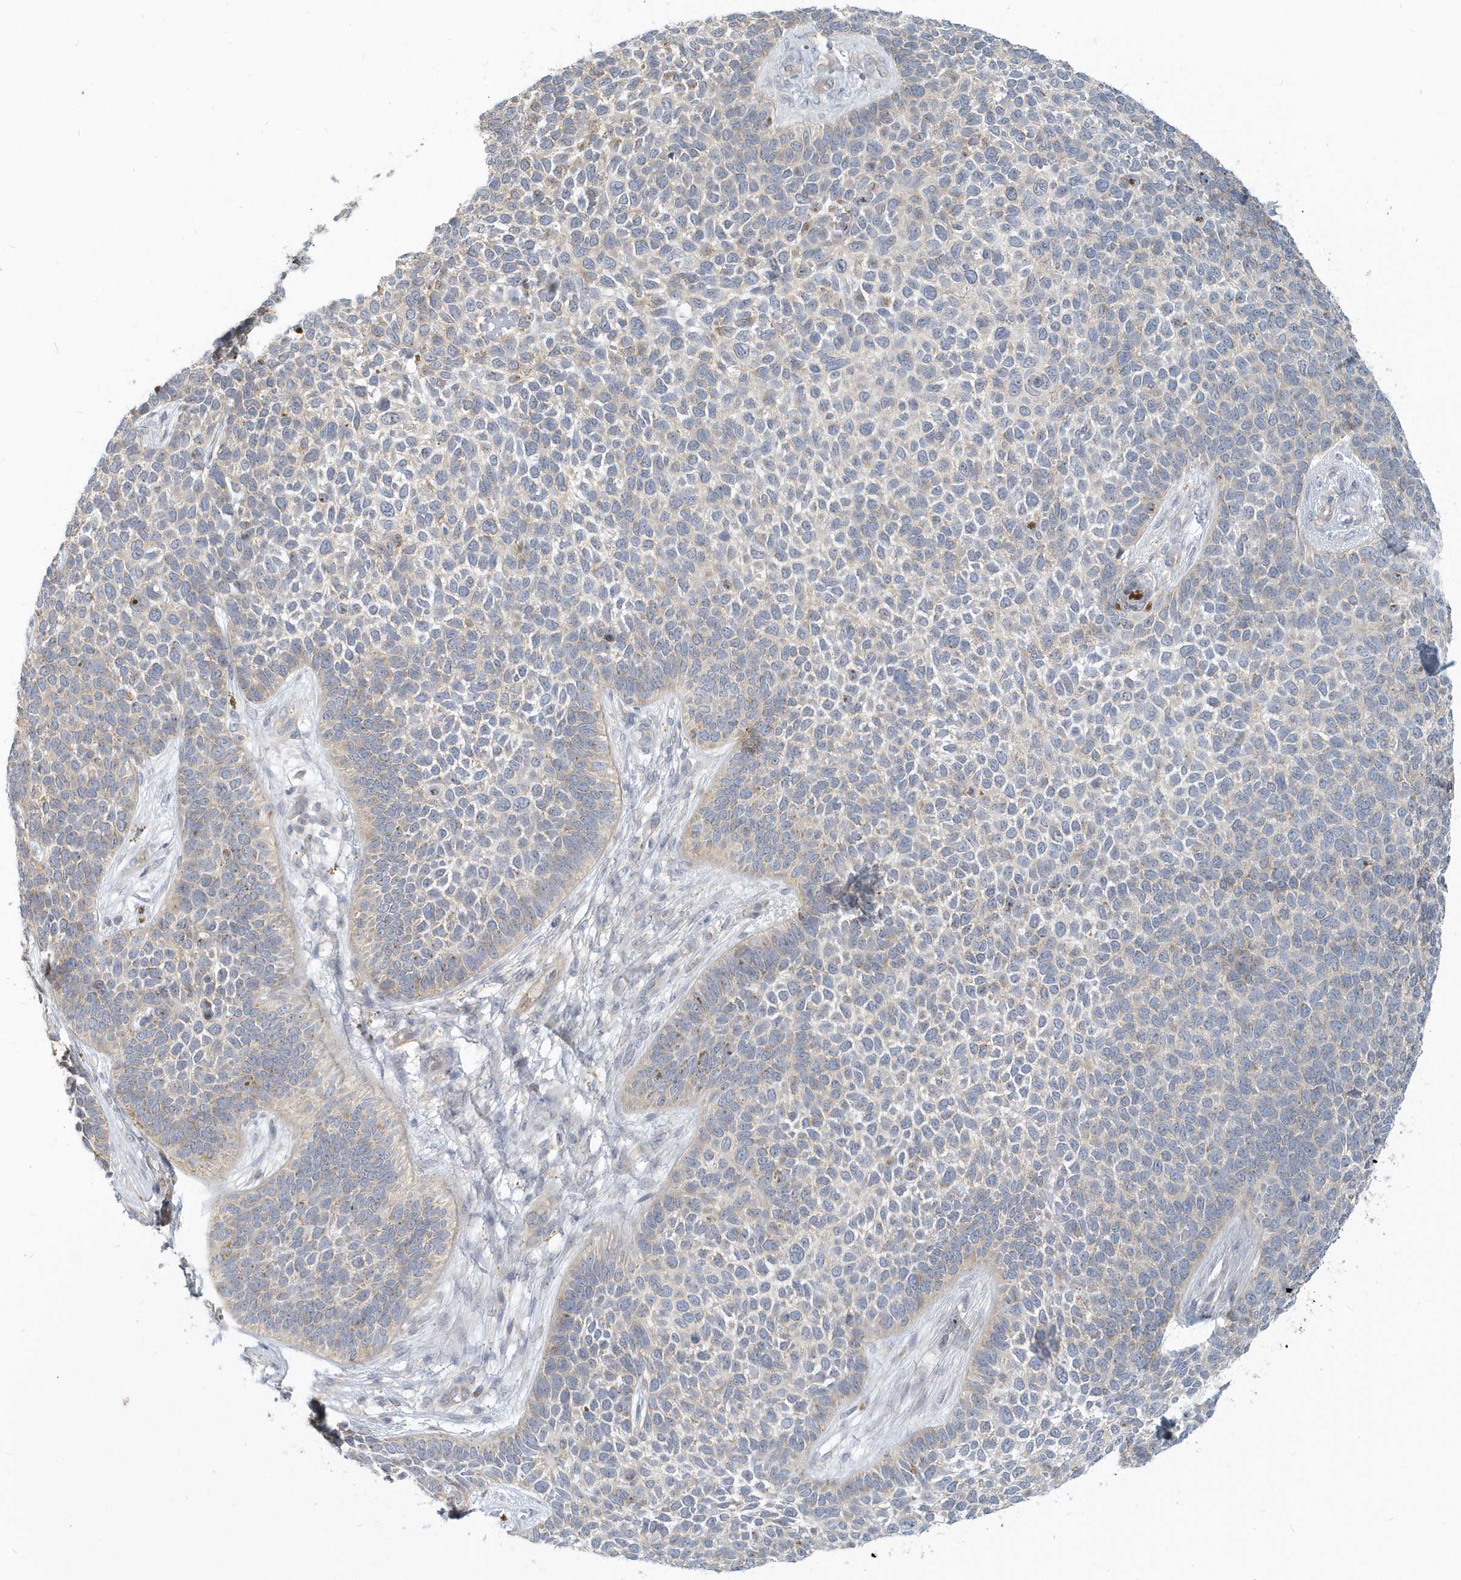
{"staining": {"intensity": "negative", "quantity": "none", "location": "none"}, "tissue": "skin cancer", "cell_type": "Tumor cells", "image_type": "cancer", "snomed": [{"axis": "morphology", "description": "Basal cell carcinoma"}, {"axis": "topography", "description": "Skin"}], "caption": "Immunohistochemical staining of human skin cancer (basal cell carcinoma) displays no significant expression in tumor cells. (Brightfield microscopy of DAB (3,3'-diaminobenzidine) immunohistochemistry at high magnification).", "gene": "NAPB", "patient": {"sex": "female", "age": 84}}